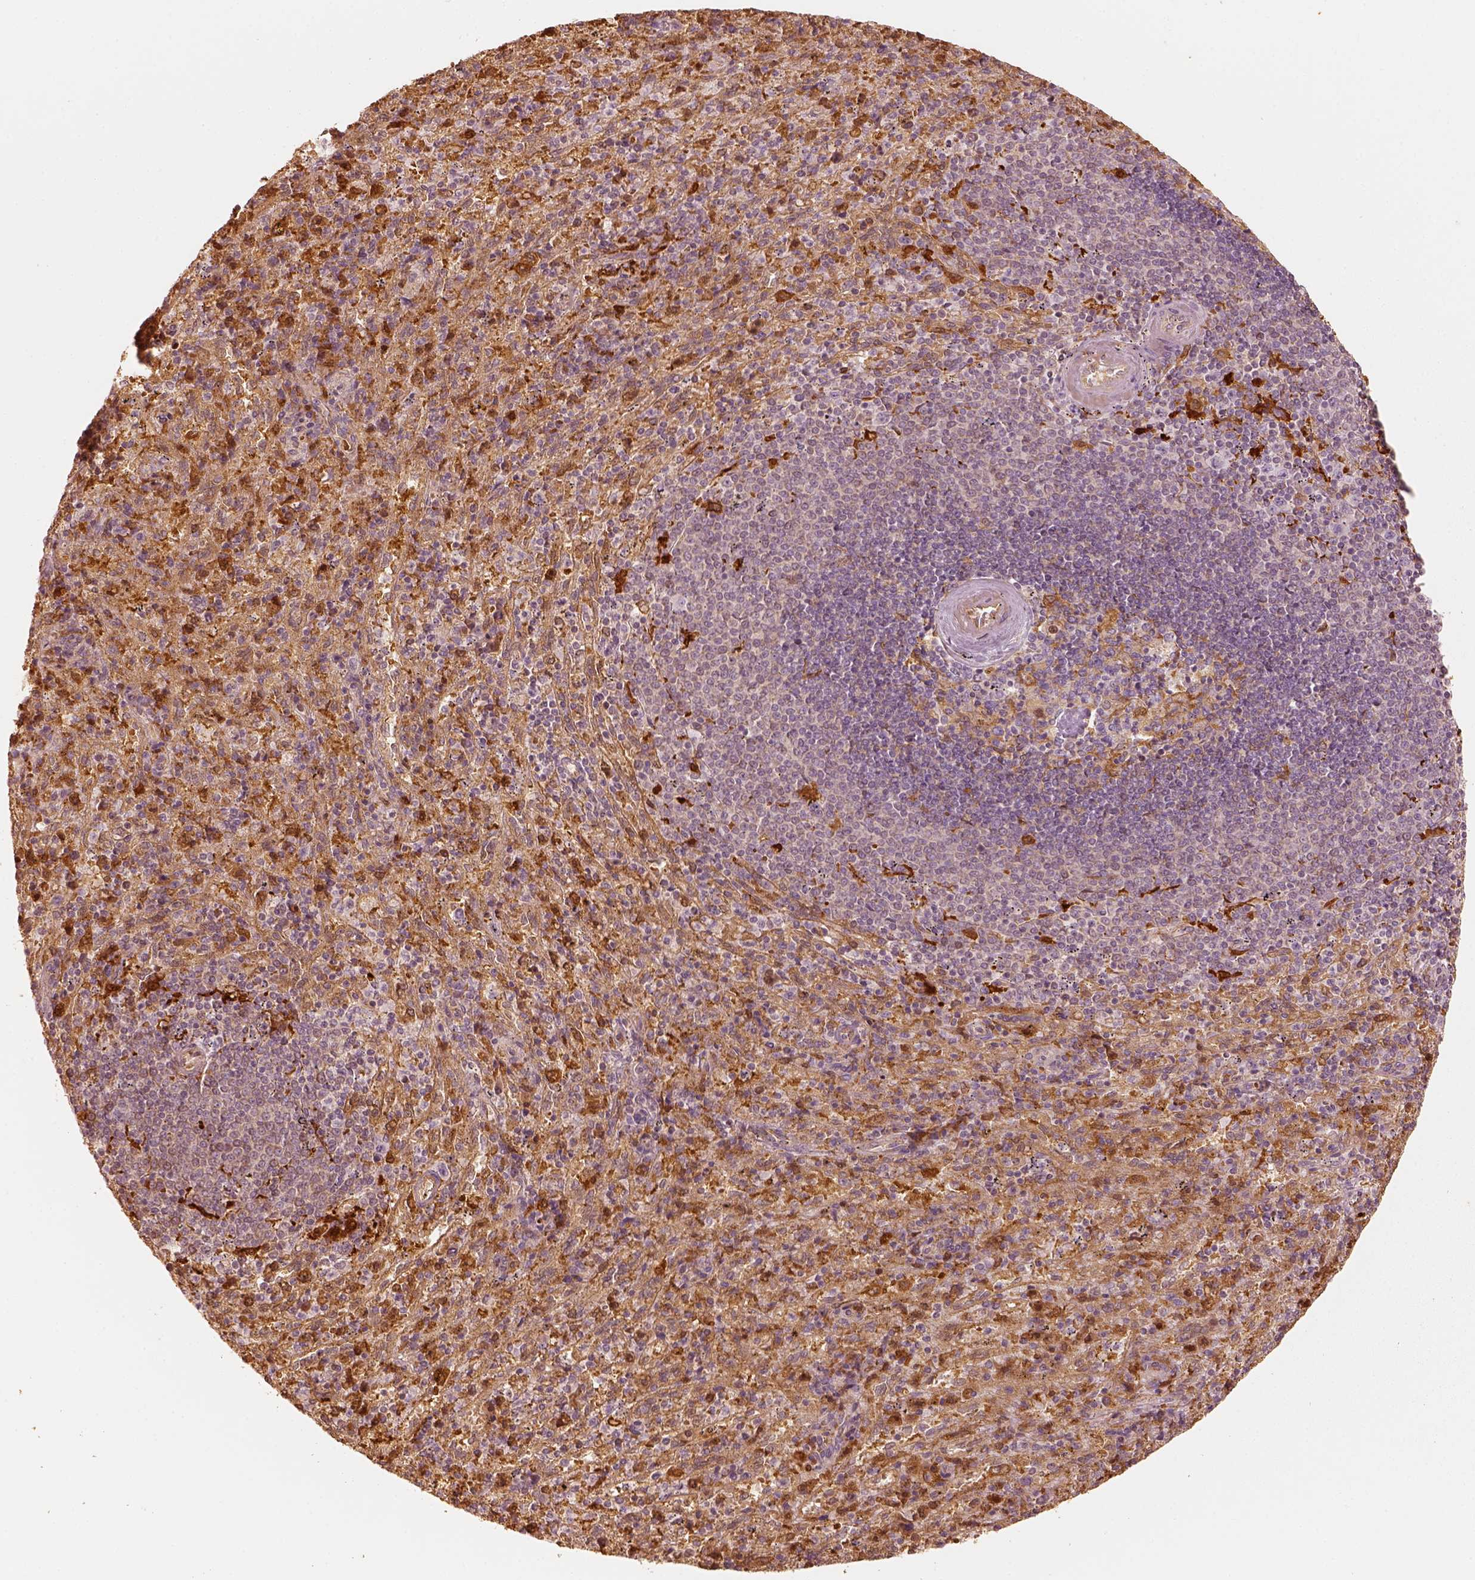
{"staining": {"intensity": "strong", "quantity": ">75%", "location": "cytoplasmic/membranous"}, "tissue": "spleen", "cell_type": "Cells in red pulp", "image_type": "normal", "snomed": [{"axis": "morphology", "description": "Normal tissue, NOS"}, {"axis": "topography", "description": "Spleen"}], "caption": "The immunohistochemical stain highlights strong cytoplasmic/membranous positivity in cells in red pulp of normal spleen.", "gene": "FSCN1", "patient": {"sex": "male", "age": 57}}